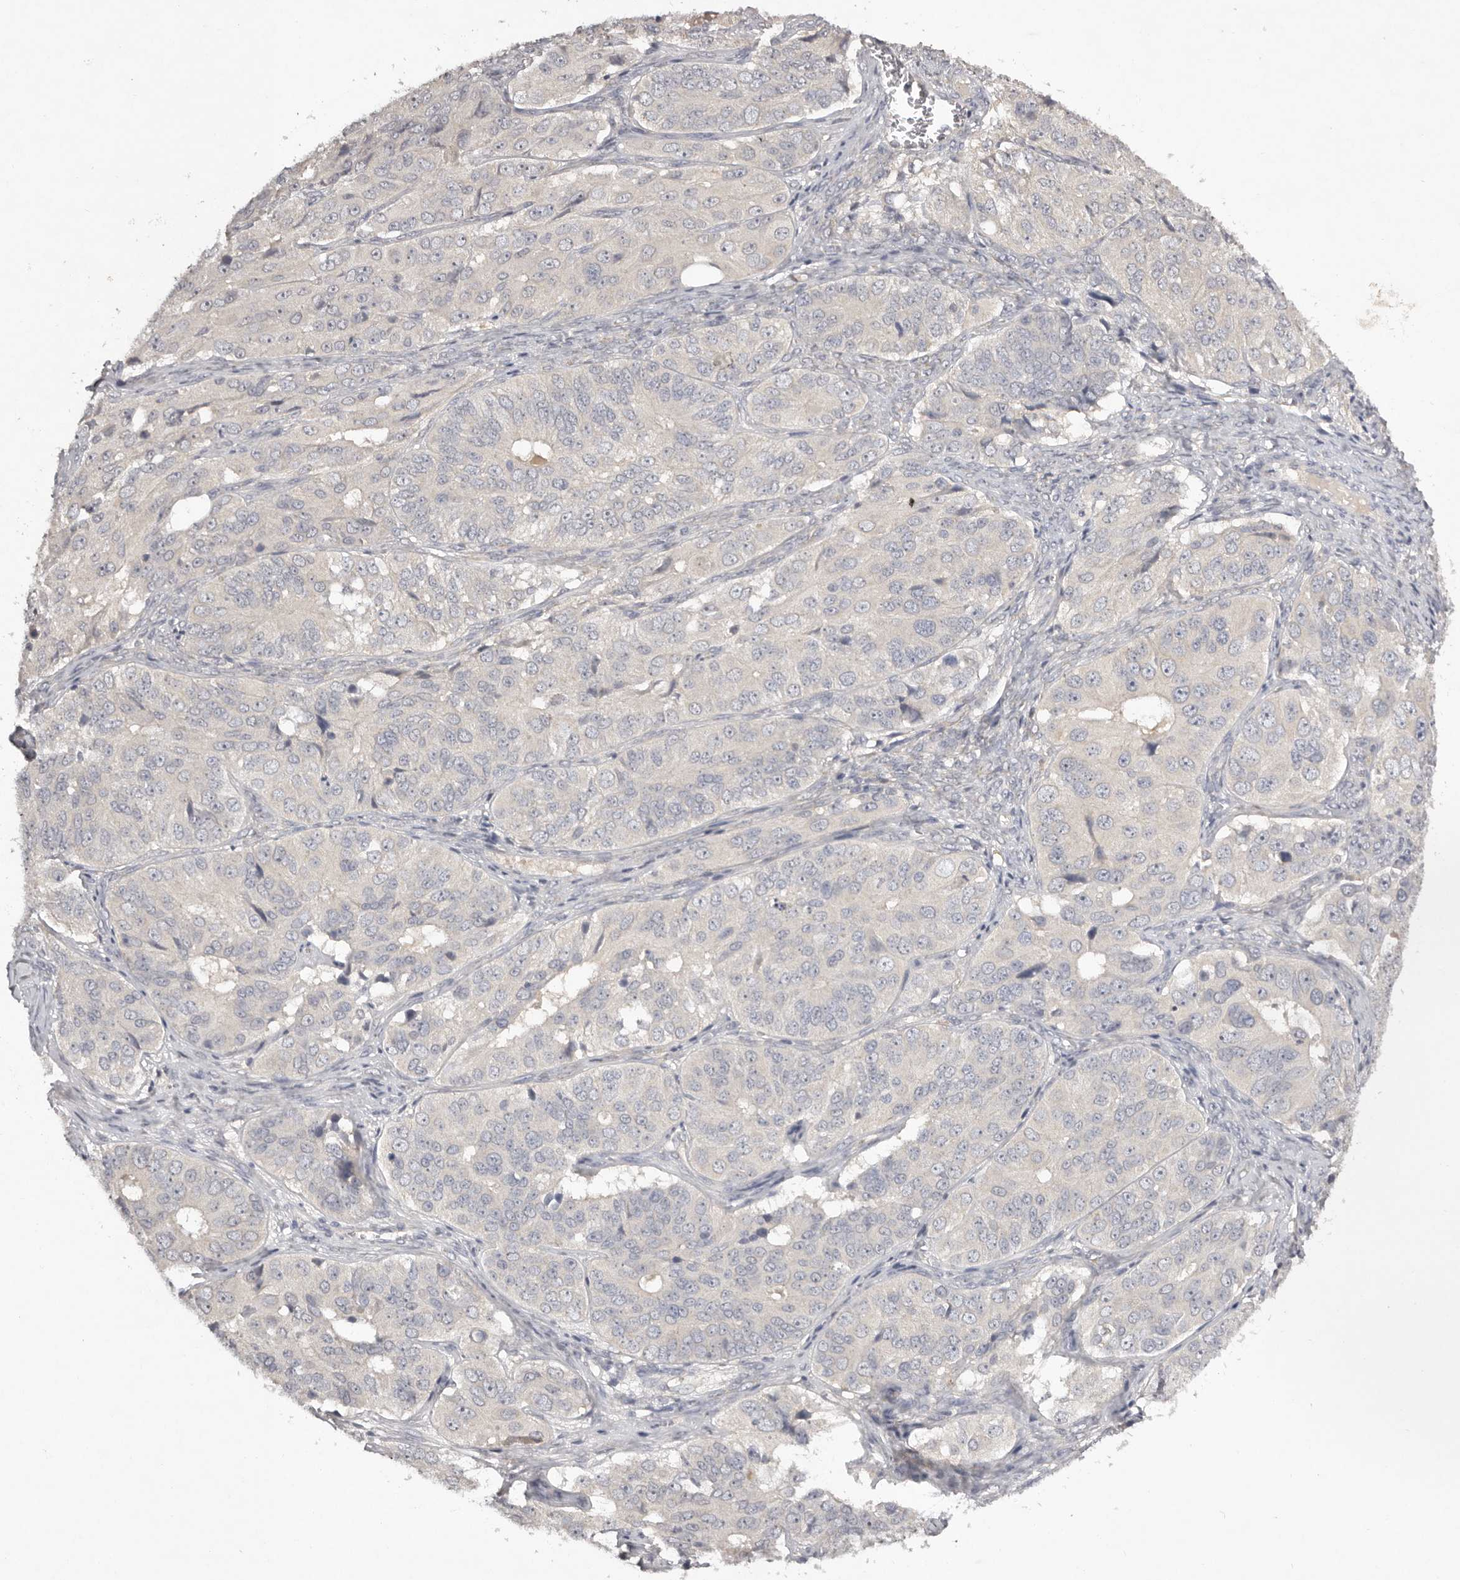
{"staining": {"intensity": "negative", "quantity": "none", "location": "none"}, "tissue": "ovarian cancer", "cell_type": "Tumor cells", "image_type": "cancer", "snomed": [{"axis": "morphology", "description": "Carcinoma, endometroid"}, {"axis": "topography", "description": "Ovary"}], "caption": "Endometroid carcinoma (ovarian) was stained to show a protein in brown. There is no significant staining in tumor cells.", "gene": "SCUBE2", "patient": {"sex": "female", "age": 51}}